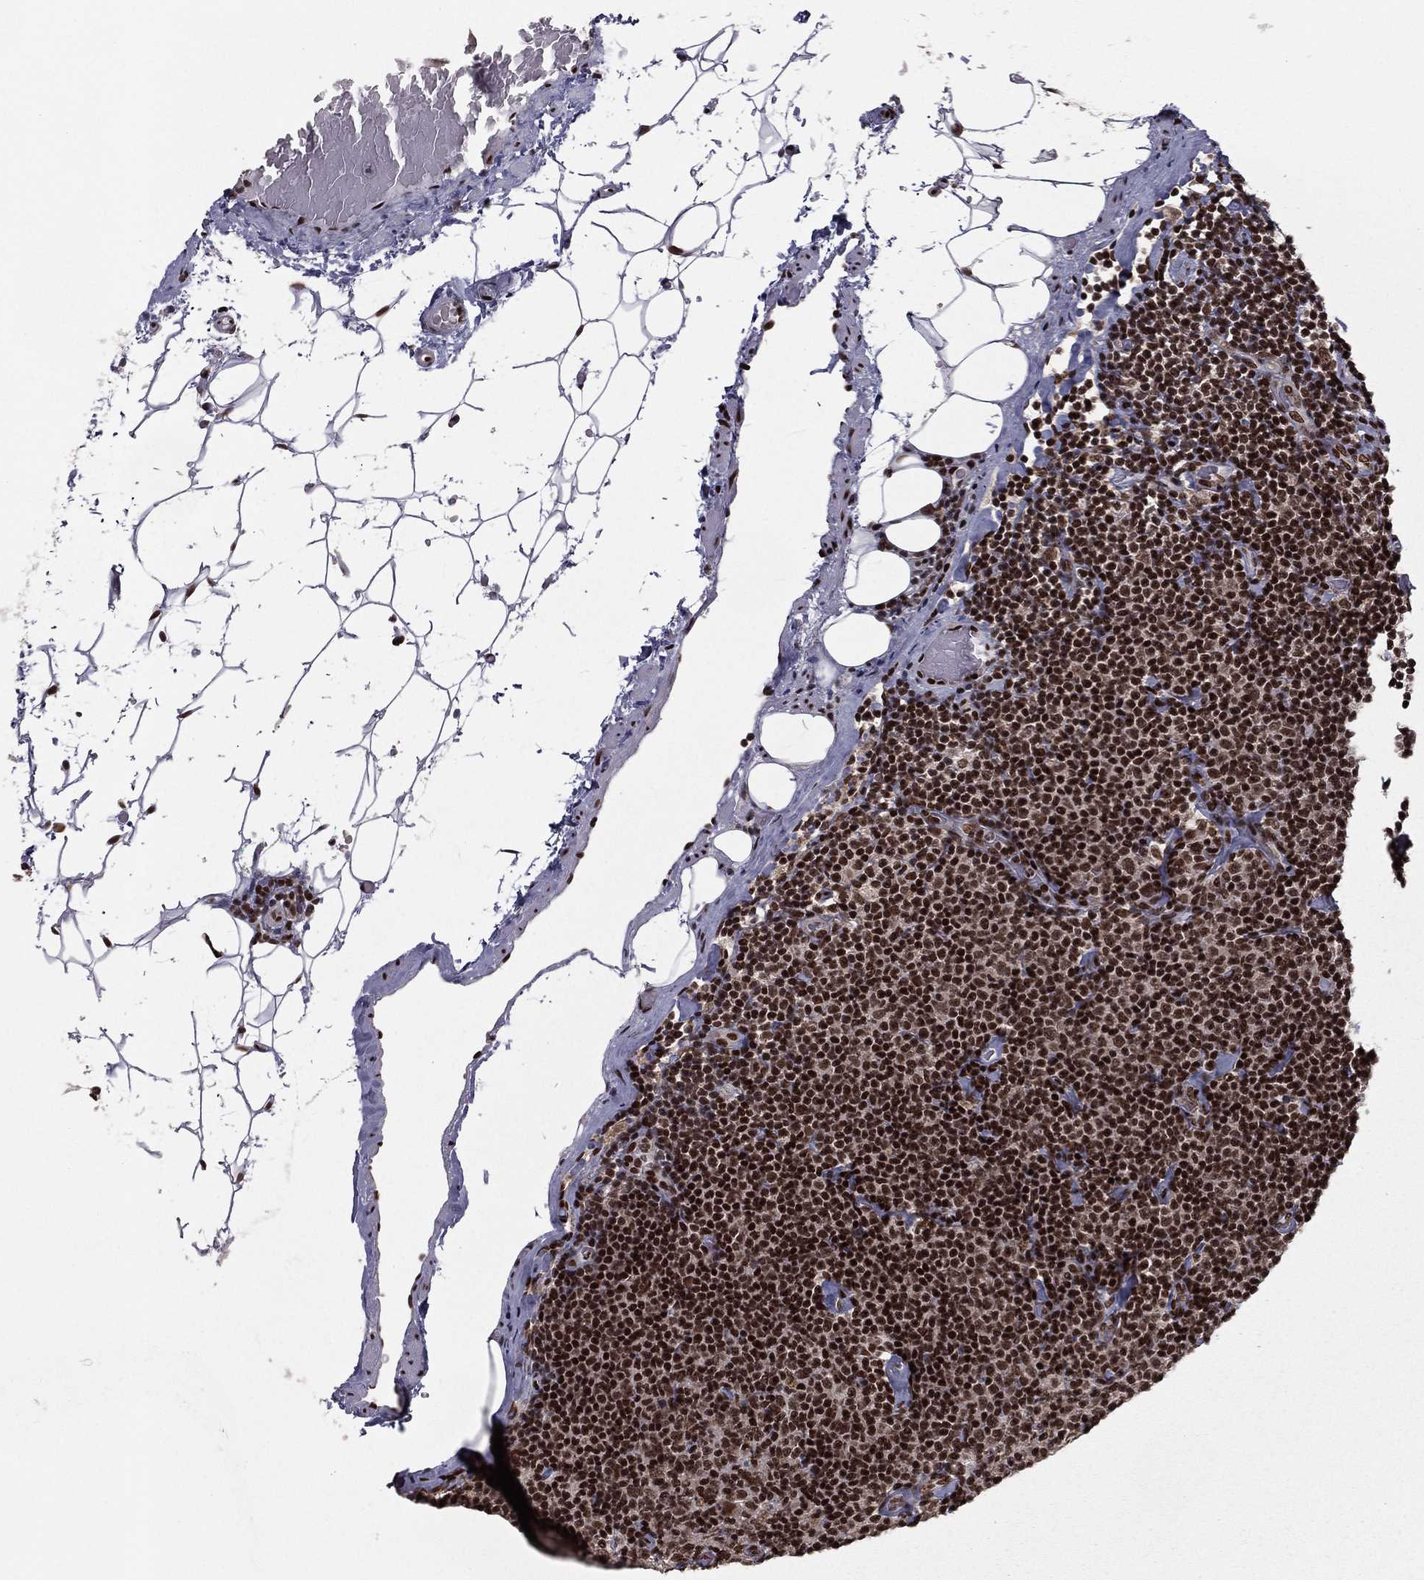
{"staining": {"intensity": "strong", "quantity": ">75%", "location": "nuclear"}, "tissue": "lymphoma", "cell_type": "Tumor cells", "image_type": "cancer", "snomed": [{"axis": "morphology", "description": "Malignant lymphoma, non-Hodgkin's type, Low grade"}, {"axis": "topography", "description": "Lymph node"}], "caption": "DAB (3,3'-diaminobenzidine) immunohistochemical staining of malignant lymphoma, non-Hodgkin's type (low-grade) exhibits strong nuclear protein expression in about >75% of tumor cells.", "gene": "NFYB", "patient": {"sex": "male", "age": 81}}